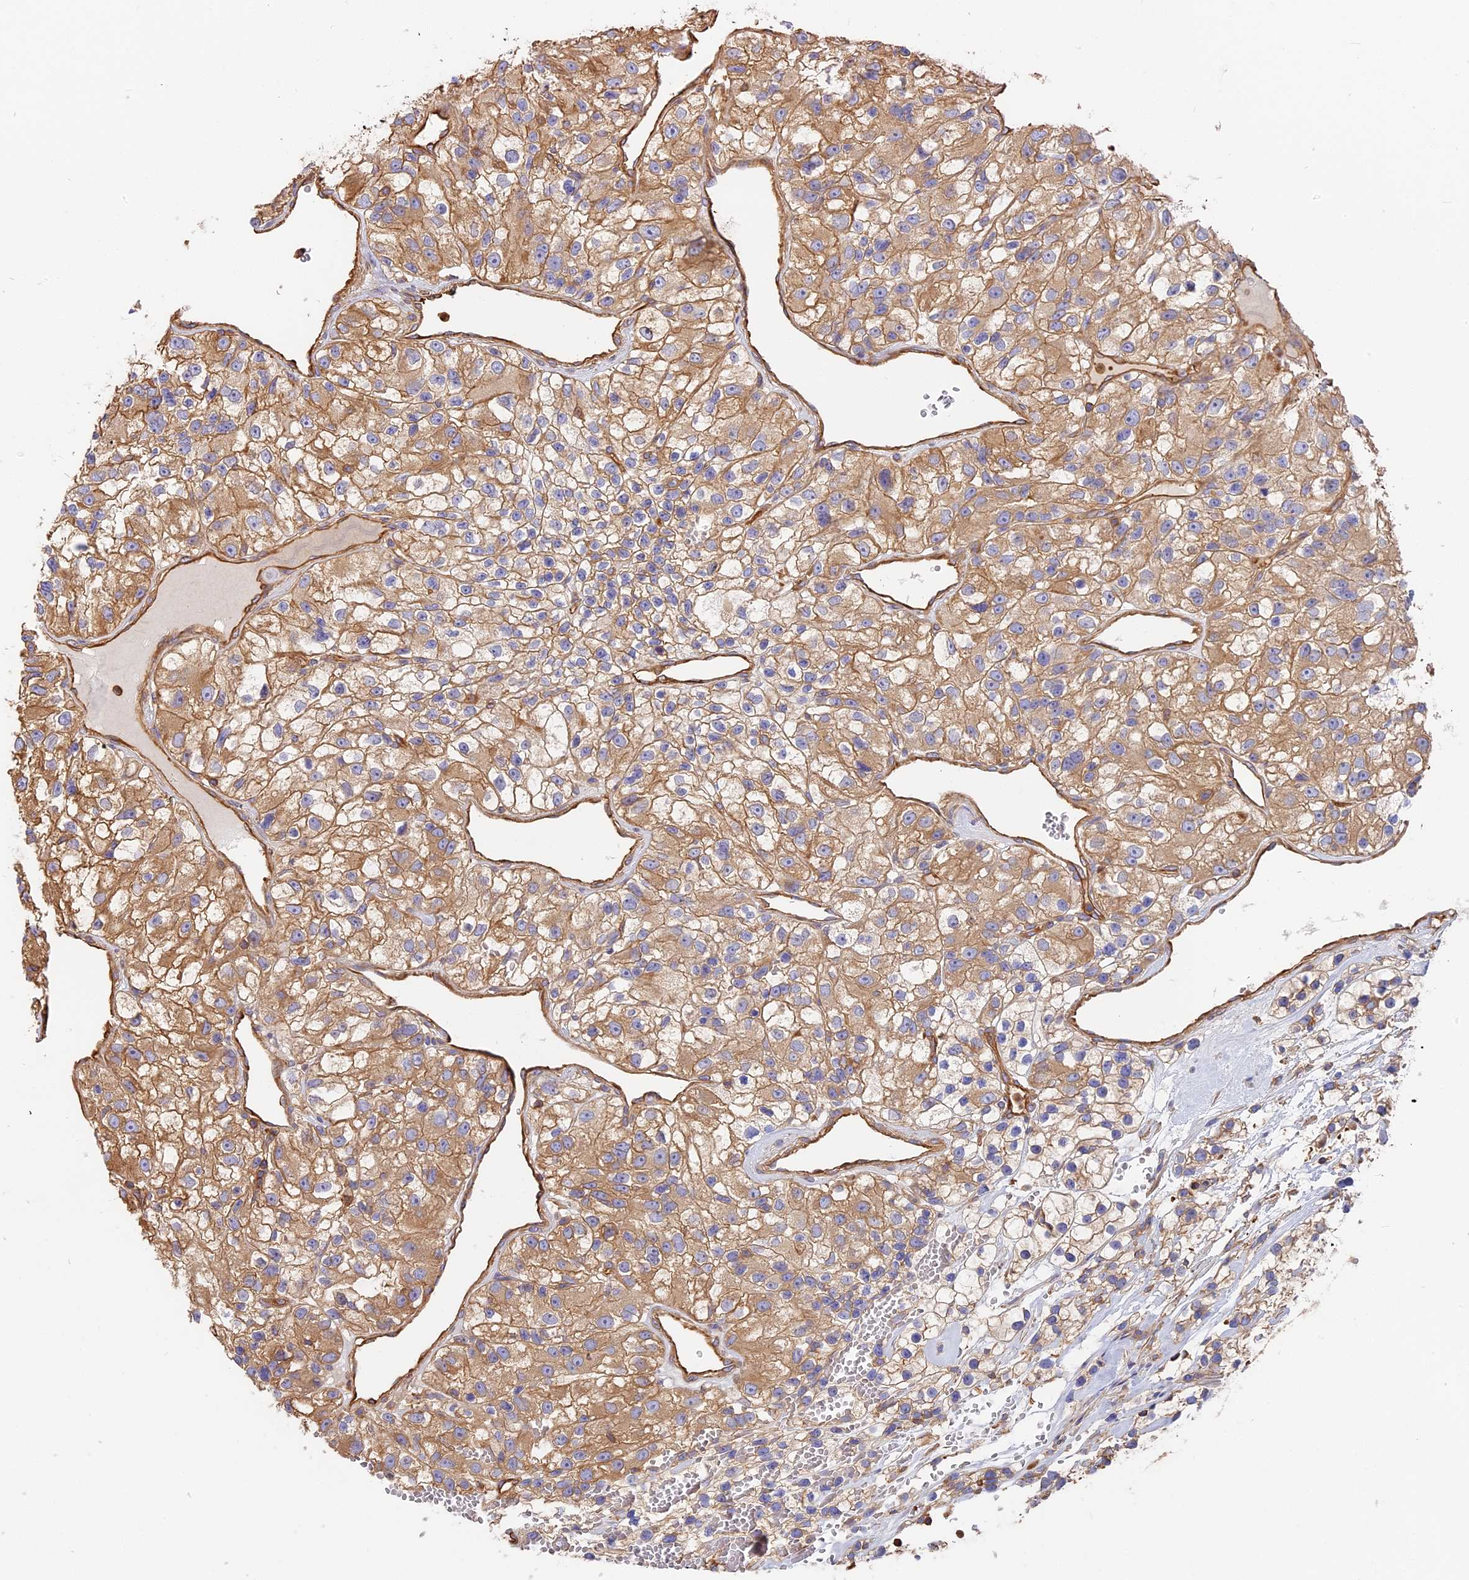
{"staining": {"intensity": "moderate", "quantity": ">75%", "location": "cytoplasmic/membranous"}, "tissue": "renal cancer", "cell_type": "Tumor cells", "image_type": "cancer", "snomed": [{"axis": "morphology", "description": "Adenocarcinoma, NOS"}, {"axis": "topography", "description": "Kidney"}], "caption": "This micrograph reveals immunohistochemistry staining of adenocarcinoma (renal), with medium moderate cytoplasmic/membranous expression in about >75% of tumor cells.", "gene": "VPS18", "patient": {"sex": "female", "age": 57}}